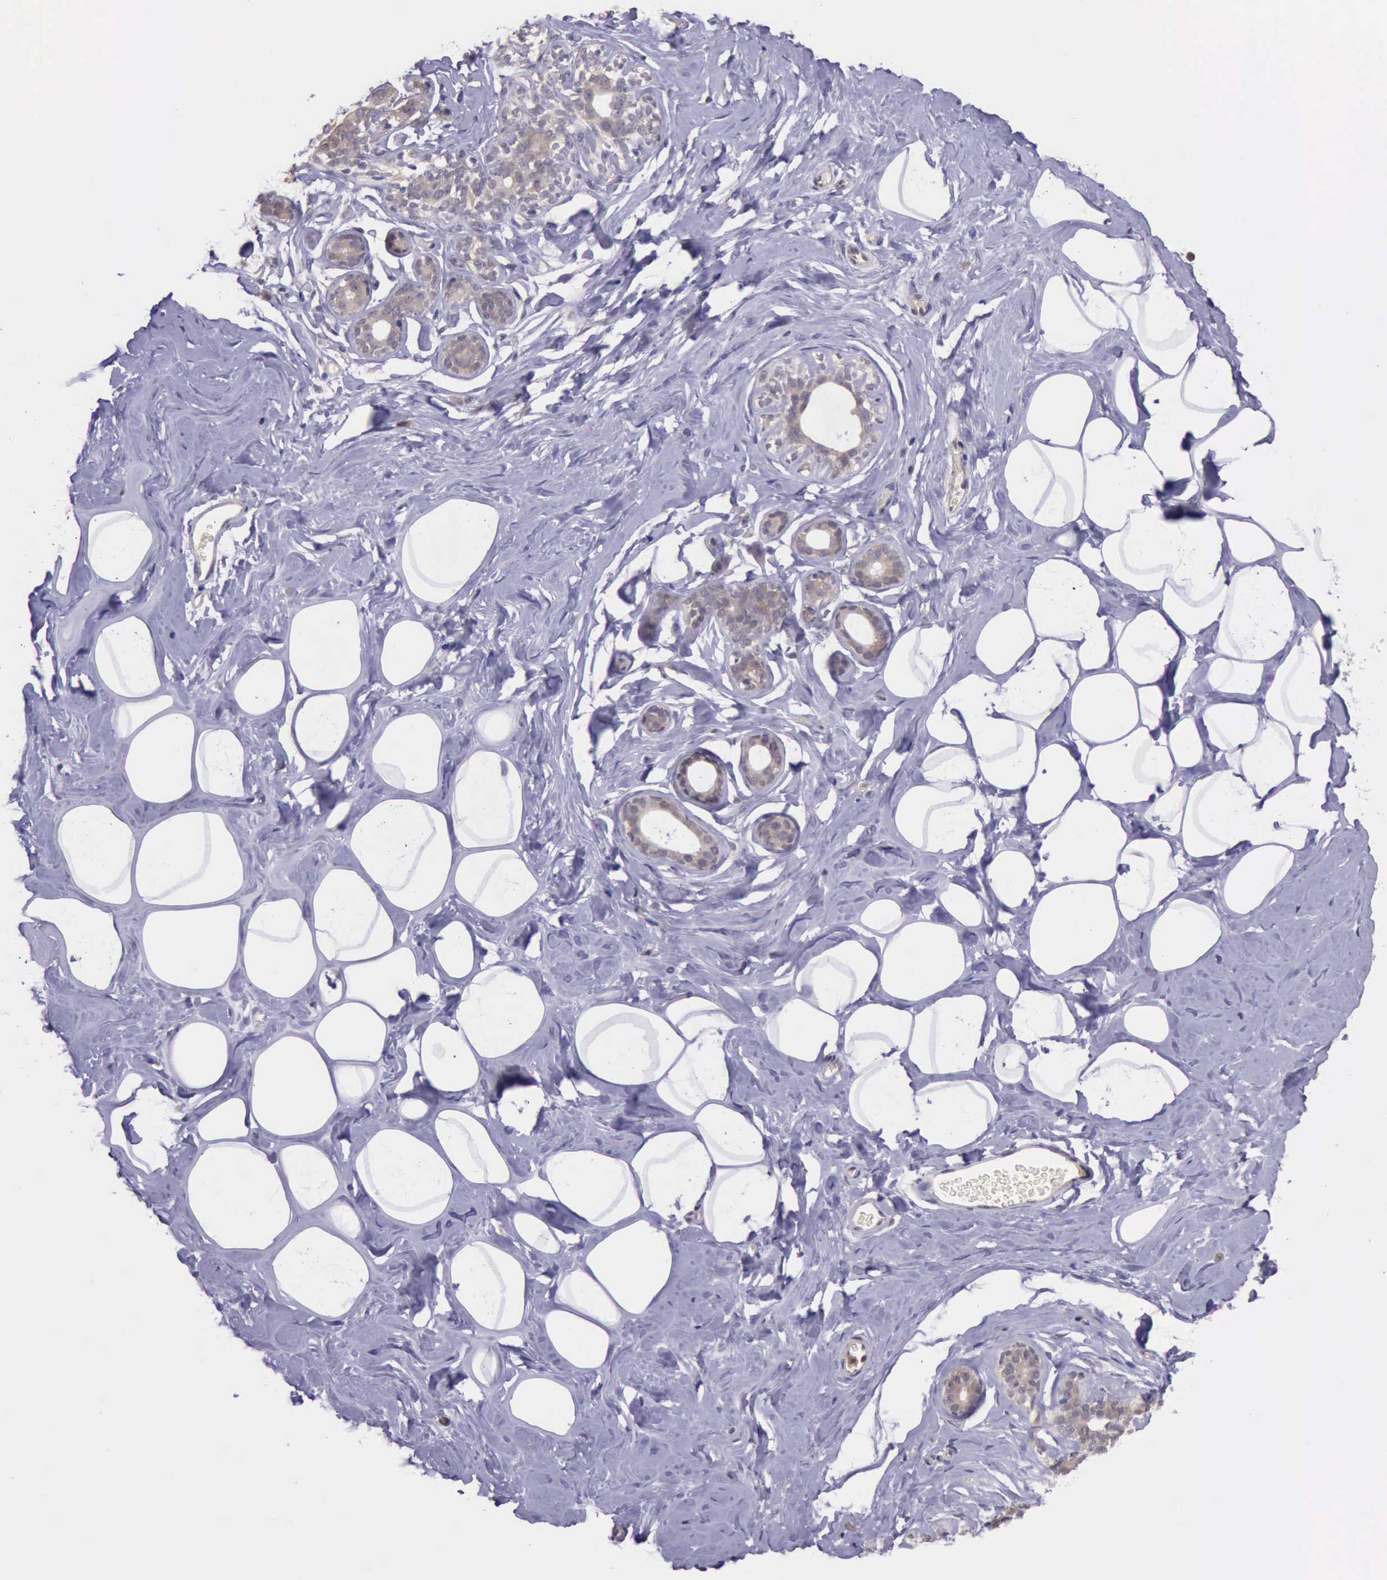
{"staining": {"intensity": "negative", "quantity": "none", "location": "none"}, "tissue": "breast", "cell_type": "Adipocytes", "image_type": "normal", "snomed": [{"axis": "morphology", "description": "Normal tissue, NOS"}, {"axis": "morphology", "description": "Fibrosis, NOS"}, {"axis": "topography", "description": "Breast"}], "caption": "Immunohistochemical staining of unremarkable breast reveals no significant positivity in adipocytes. The staining was performed using DAB (3,3'-diaminobenzidine) to visualize the protein expression in brown, while the nuclei were stained in blue with hematoxylin (Magnification: 20x).", "gene": "PLEK2", "patient": {"sex": "female", "age": 39}}